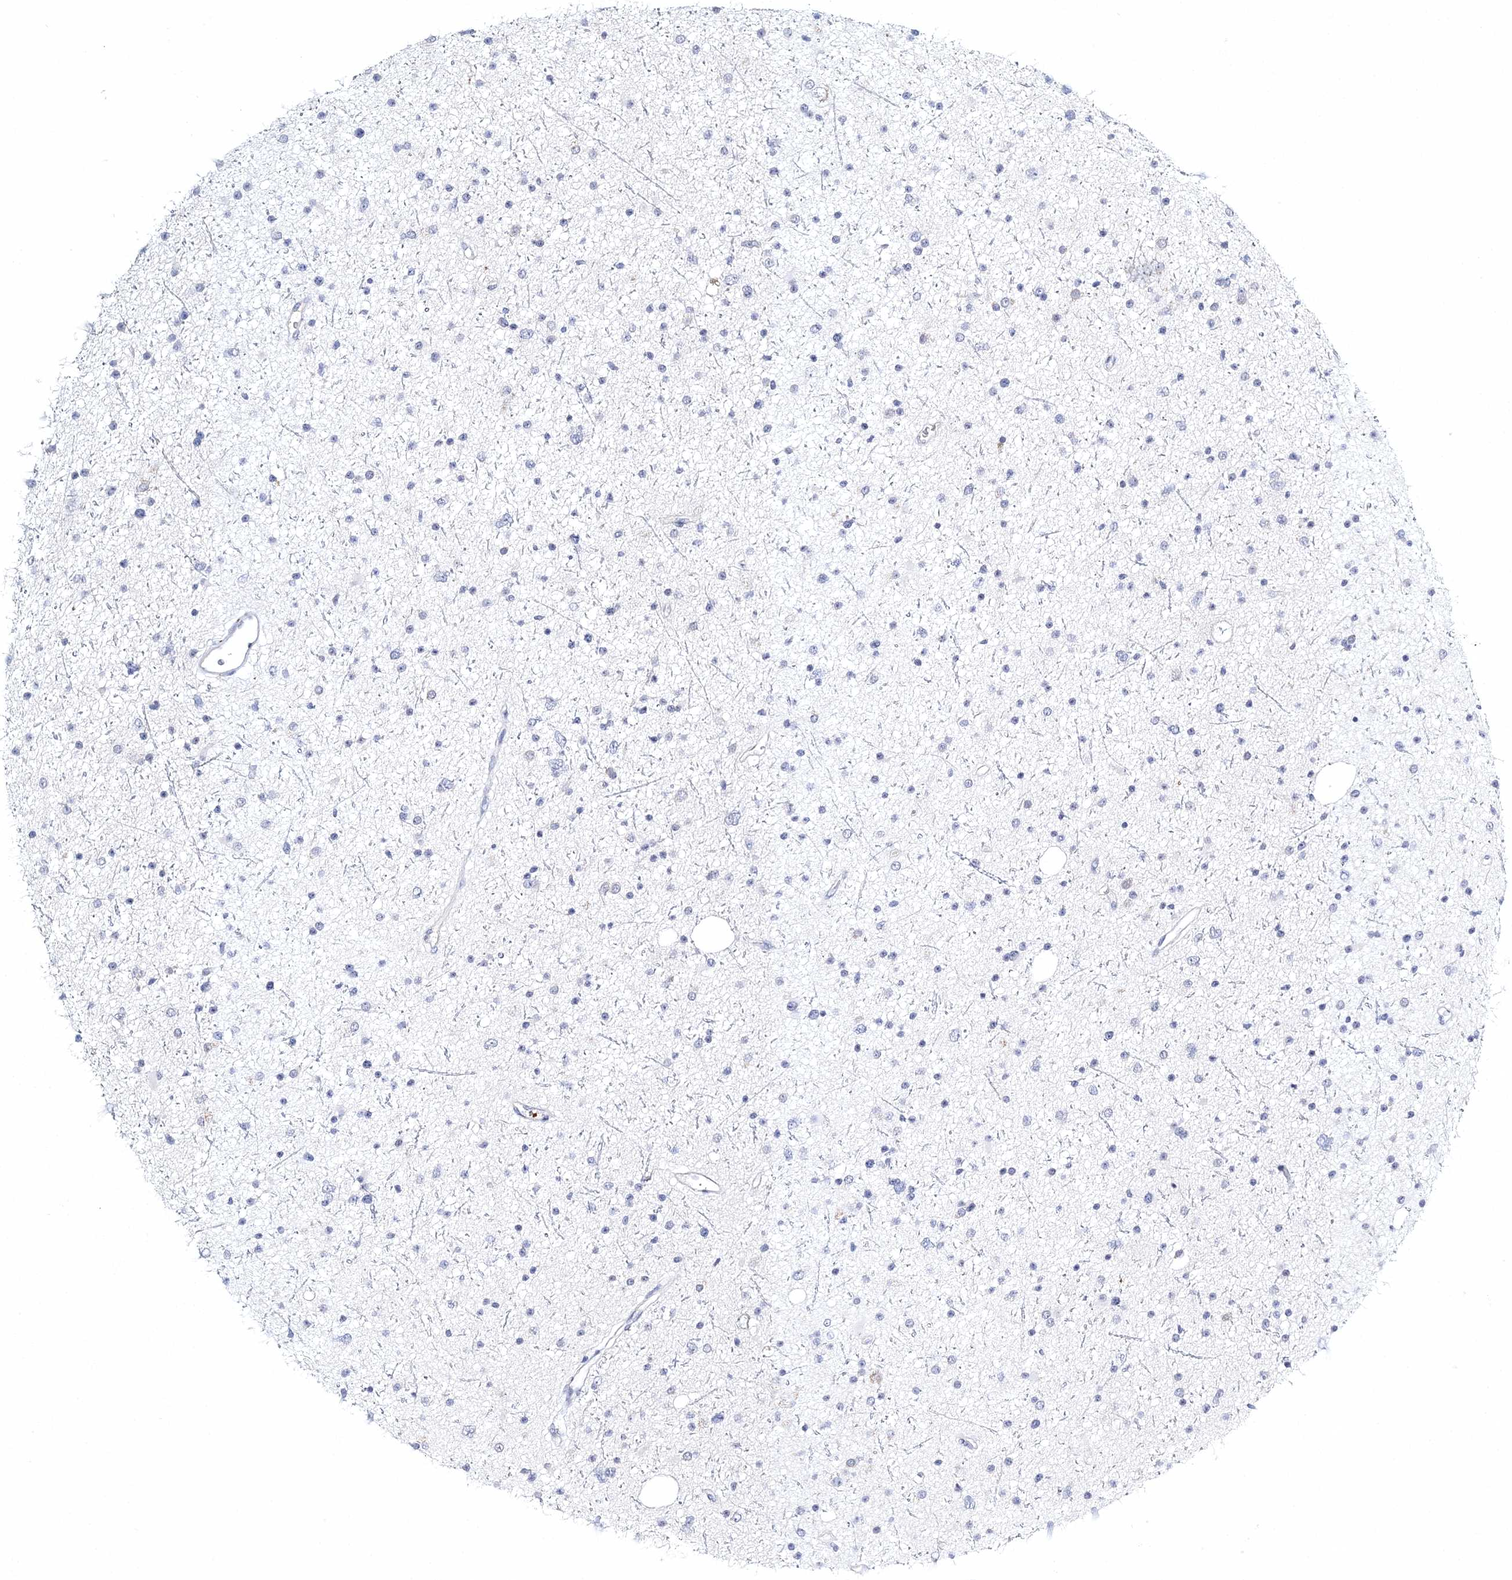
{"staining": {"intensity": "negative", "quantity": "none", "location": "none"}, "tissue": "glioma", "cell_type": "Tumor cells", "image_type": "cancer", "snomed": [{"axis": "morphology", "description": "Glioma, malignant, Low grade"}, {"axis": "topography", "description": "Cerebral cortex"}], "caption": "Protein analysis of glioma shows no significant positivity in tumor cells. (Immunohistochemistry (ihc), brightfield microscopy, high magnification).", "gene": "MYOZ2", "patient": {"sex": "female", "age": 39}}